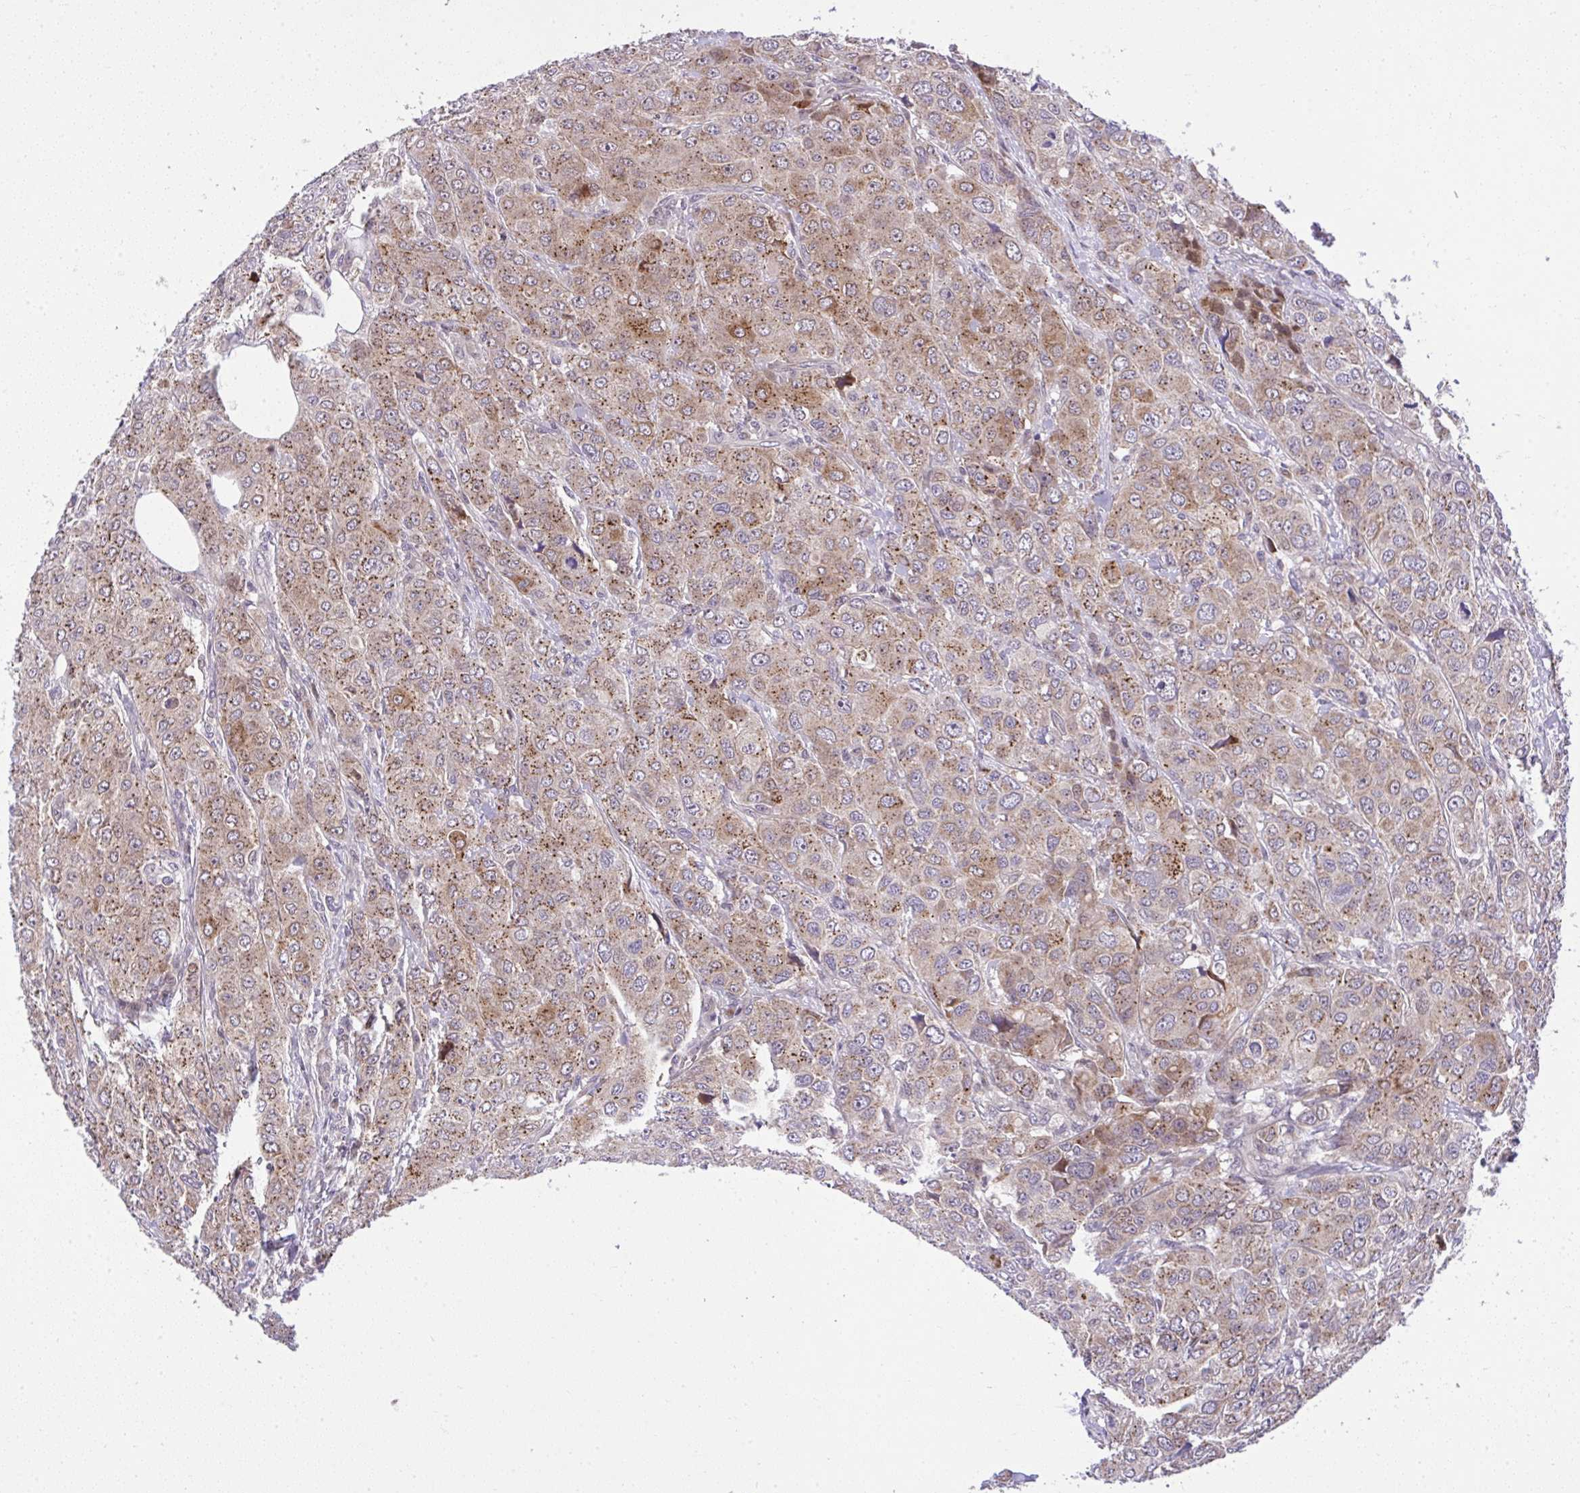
{"staining": {"intensity": "moderate", "quantity": "25%-75%", "location": "cytoplasmic/membranous"}, "tissue": "breast cancer", "cell_type": "Tumor cells", "image_type": "cancer", "snomed": [{"axis": "morphology", "description": "Duct carcinoma"}, {"axis": "topography", "description": "Breast"}], "caption": "High-magnification brightfield microscopy of intraductal carcinoma (breast) stained with DAB (3,3'-diaminobenzidine) (brown) and counterstained with hematoxylin (blue). tumor cells exhibit moderate cytoplasmic/membranous staining is seen in approximately25%-75% of cells.", "gene": "CHIA", "patient": {"sex": "female", "age": 43}}